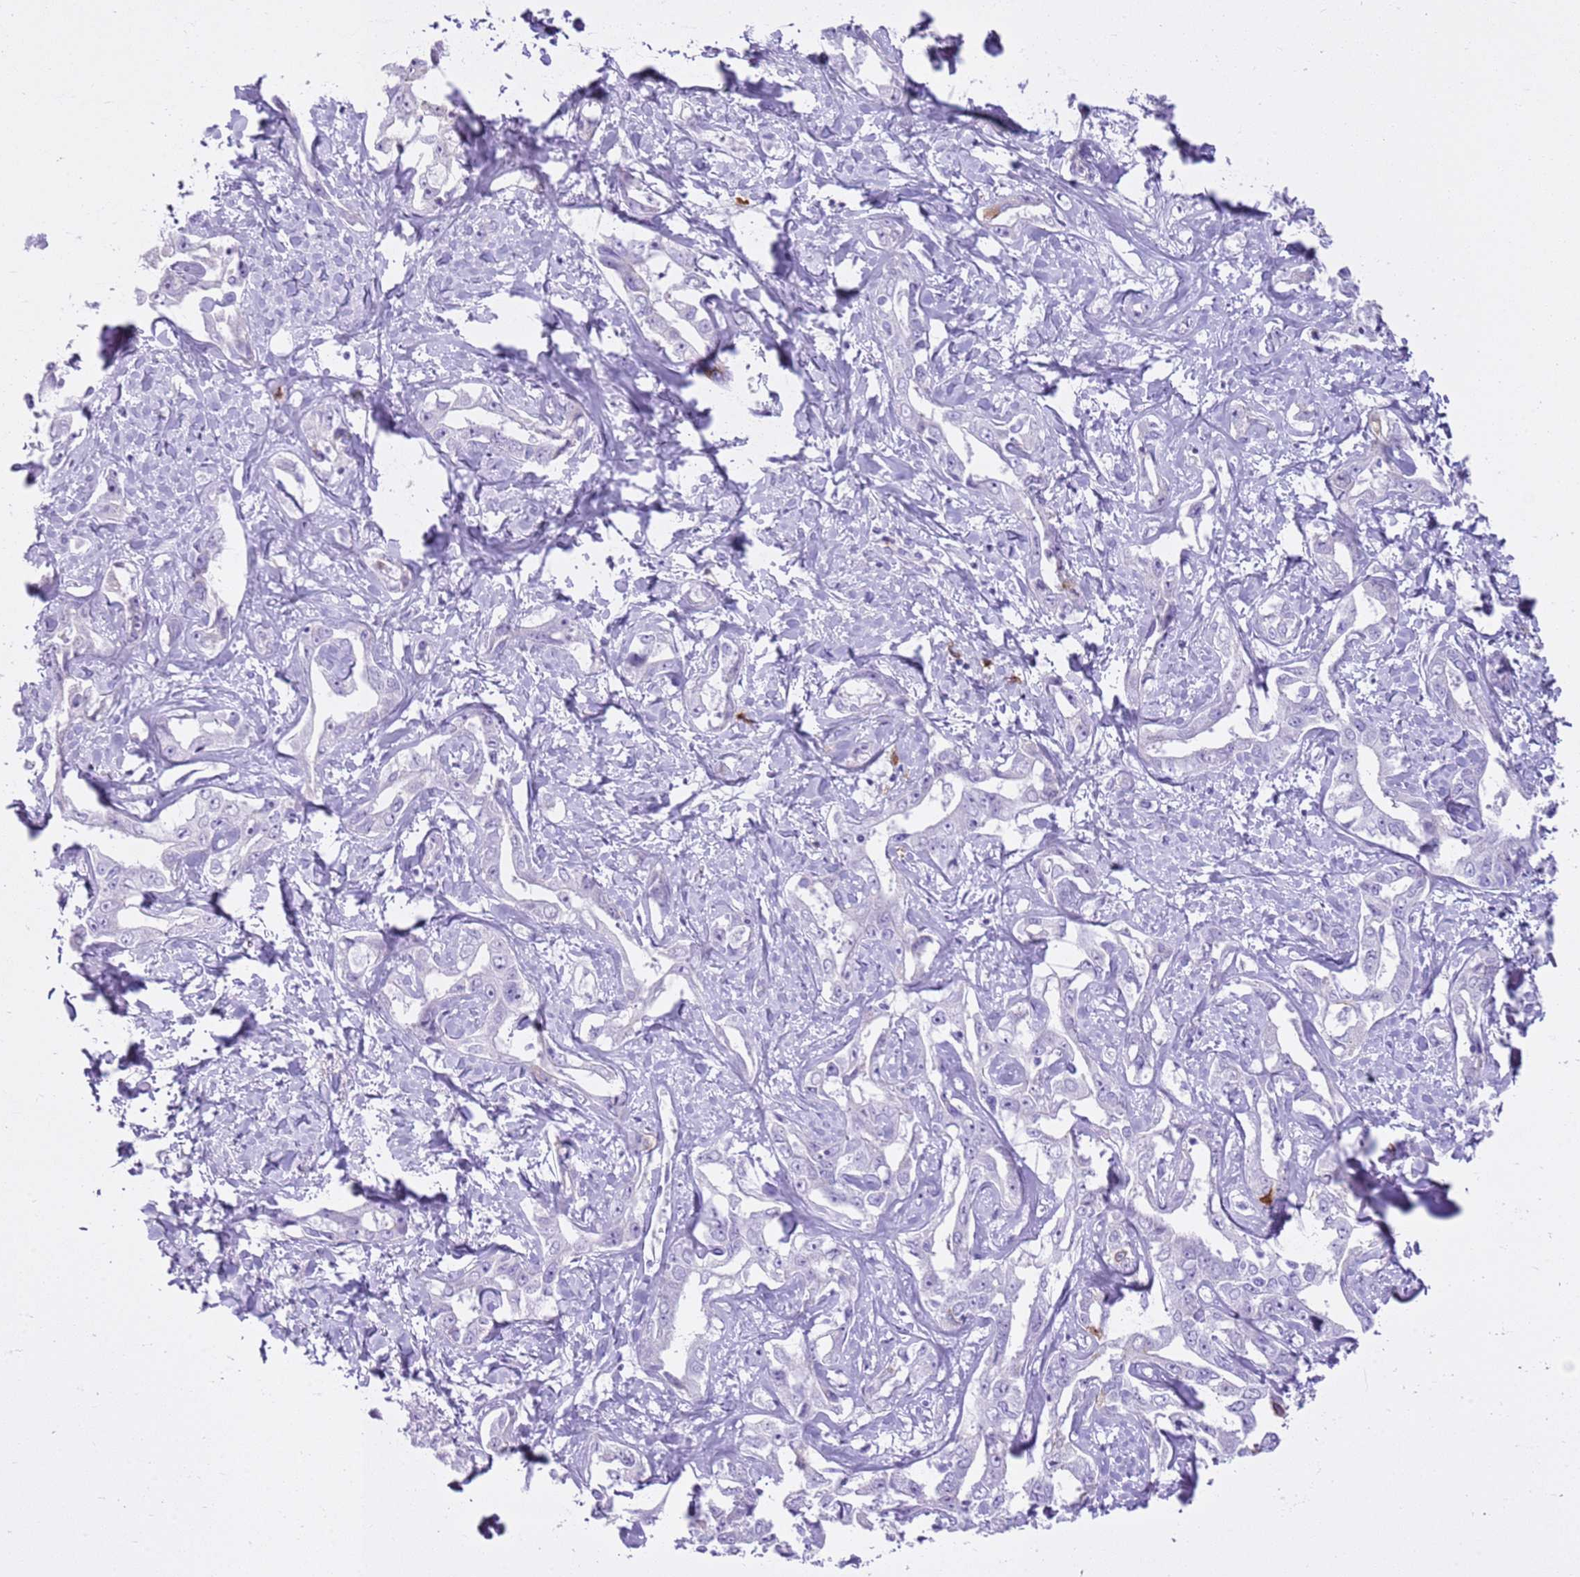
{"staining": {"intensity": "negative", "quantity": "none", "location": "none"}, "tissue": "liver cancer", "cell_type": "Tumor cells", "image_type": "cancer", "snomed": [{"axis": "morphology", "description": "Cholangiocarcinoma"}, {"axis": "topography", "description": "Liver"}], "caption": "Immunohistochemical staining of human liver cholangiocarcinoma shows no significant expression in tumor cells.", "gene": "CD177", "patient": {"sex": "male", "age": 59}}